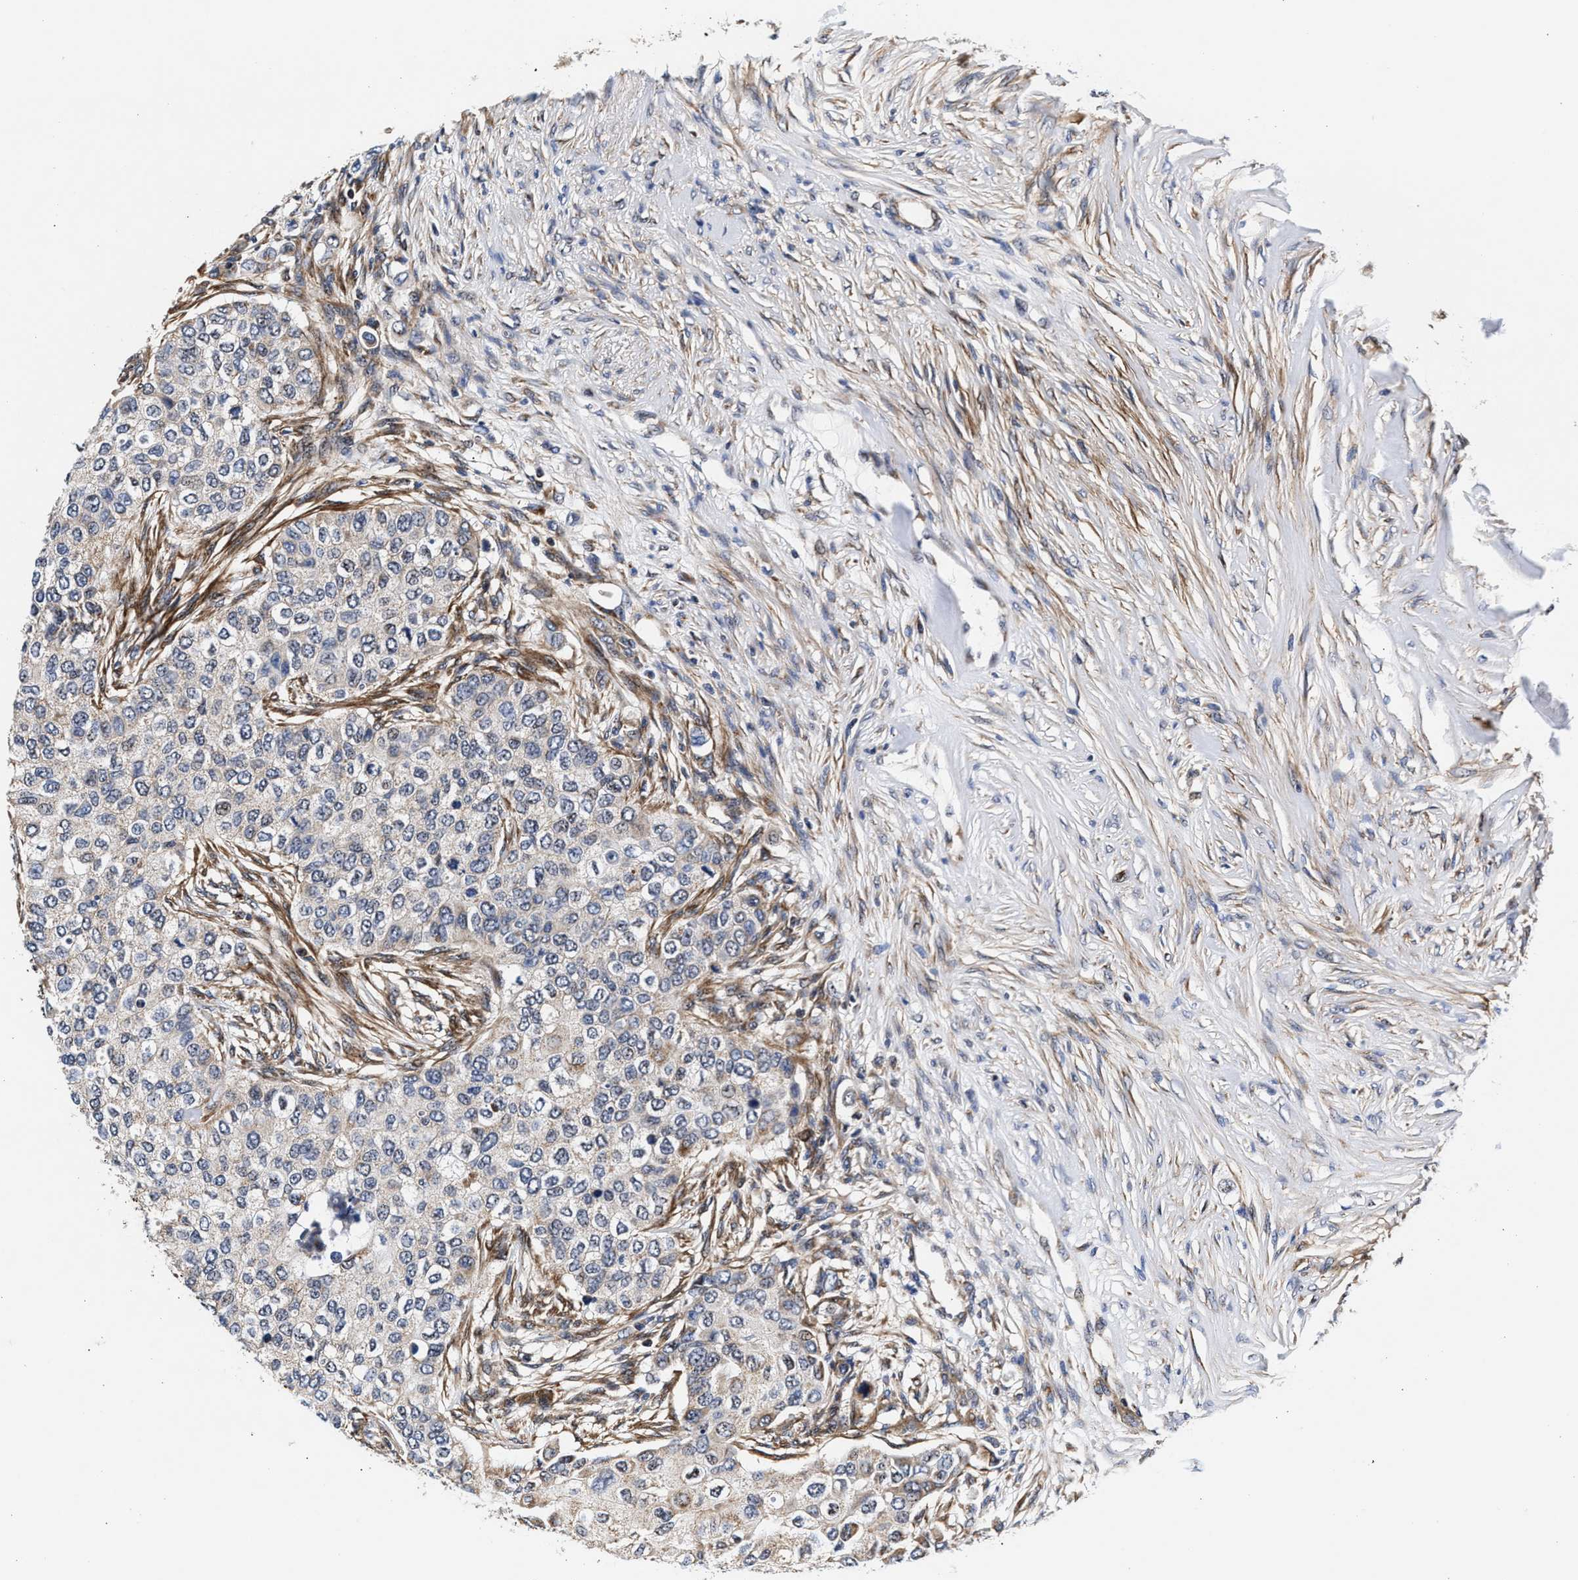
{"staining": {"intensity": "weak", "quantity": "<25%", "location": "cytoplasmic/membranous"}, "tissue": "breast cancer", "cell_type": "Tumor cells", "image_type": "cancer", "snomed": [{"axis": "morphology", "description": "Normal tissue, NOS"}, {"axis": "morphology", "description": "Duct carcinoma"}, {"axis": "topography", "description": "Breast"}], "caption": "Photomicrograph shows no protein staining in tumor cells of breast cancer (infiltrating ductal carcinoma) tissue. (IHC, brightfield microscopy, high magnification).", "gene": "SGK1", "patient": {"sex": "female", "age": 49}}